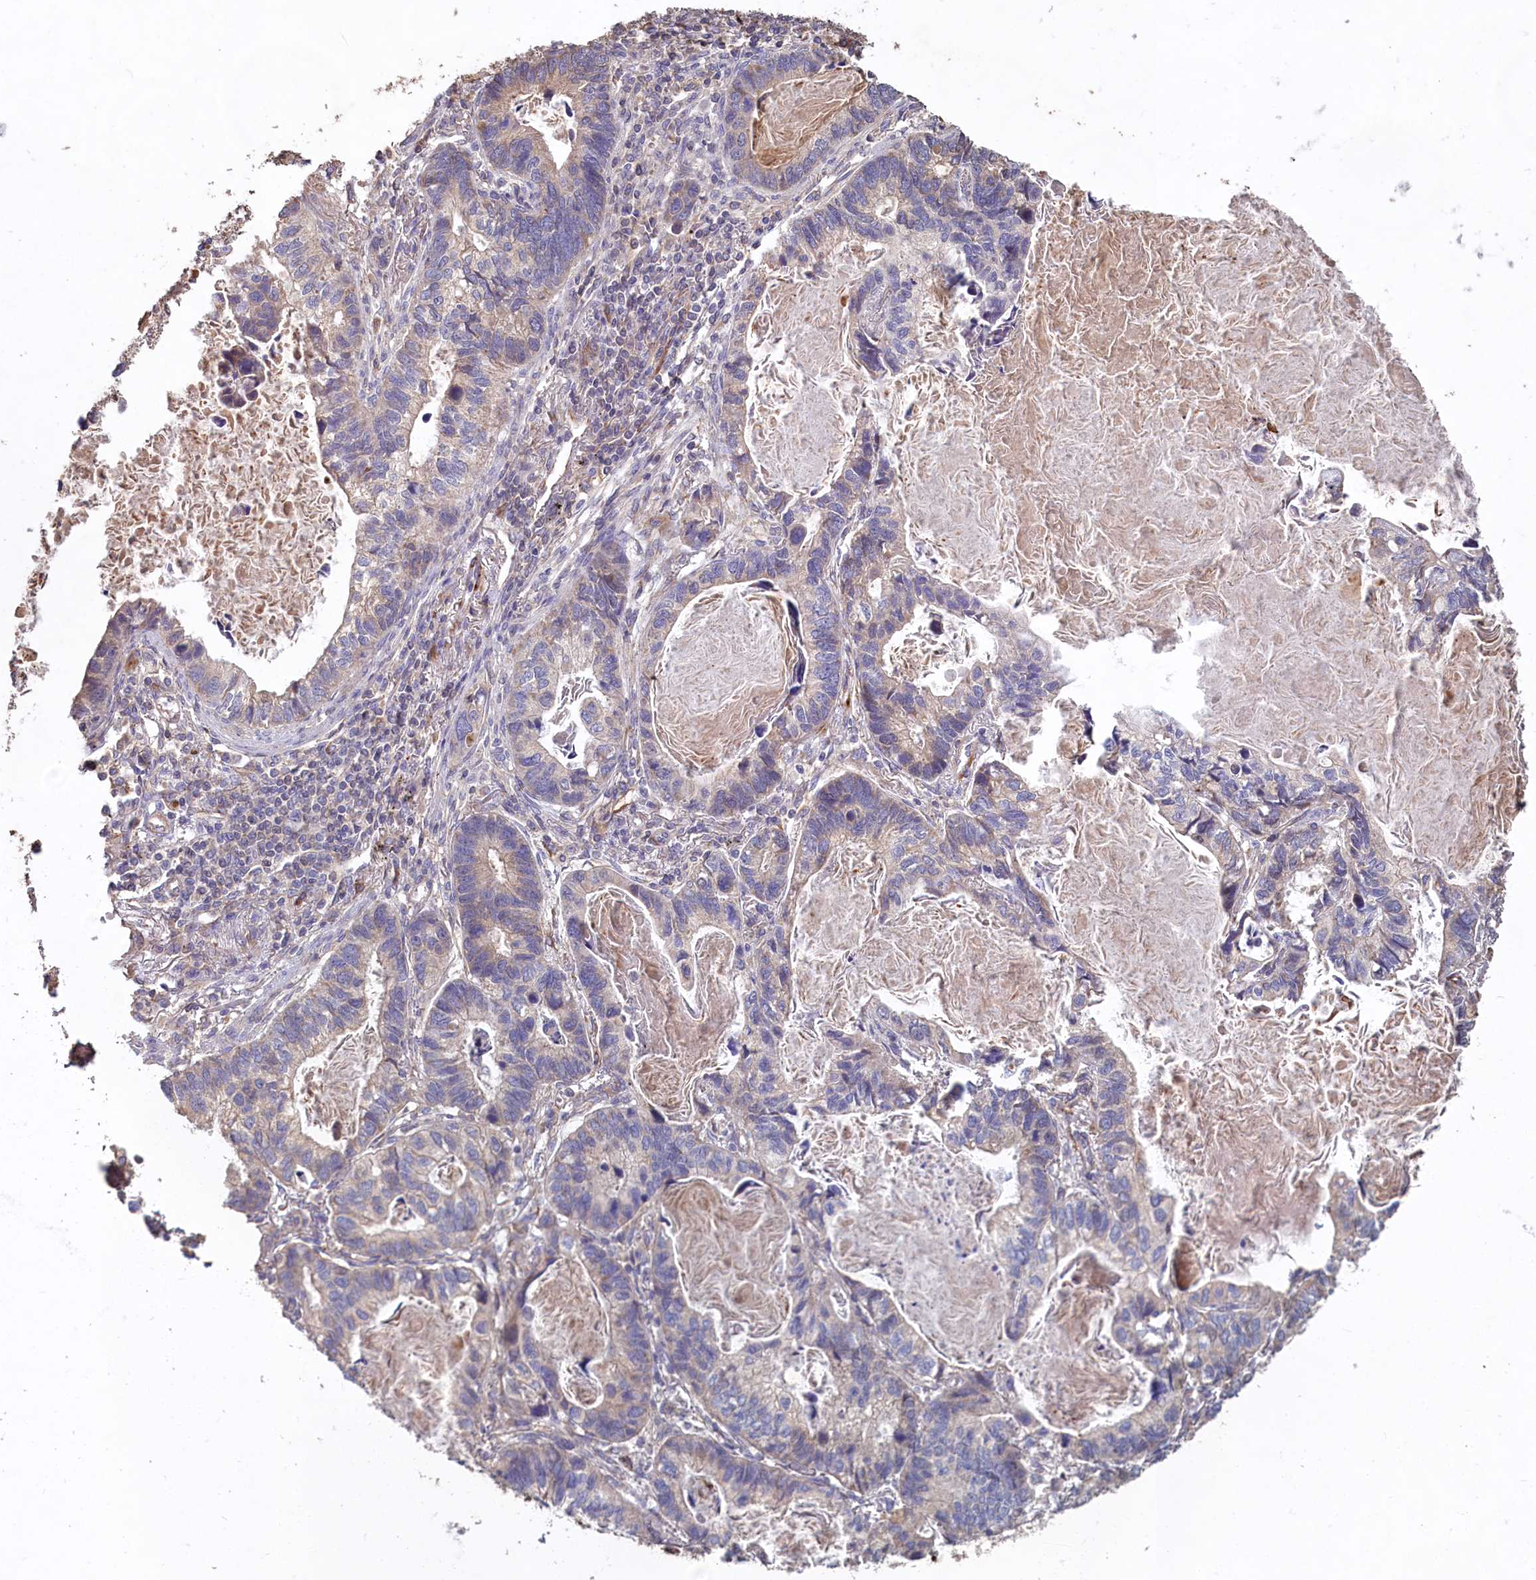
{"staining": {"intensity": "weak", "quantity": "<25%", "location": "cytoplasmic/membranous"}, "tissue": "lung cancer", "cell_type": "Tumor cells", "image_type": "cancer", "snomed": [{"axis": "morphology", "description": "Adenocarcinoma, NOS"}, {"axis": "topography", "description": "Lung"}], "caption": "Immunohistochemical staining of lung adenocarcinoma displays no significant positivity in tumor cells. (DAB (3,3'-diaminobenzidine) immunohistochemistry with hematoxylin counter stain).", "gene": "FUNDC1", "patient": {"sex": "male", "age": 67}}